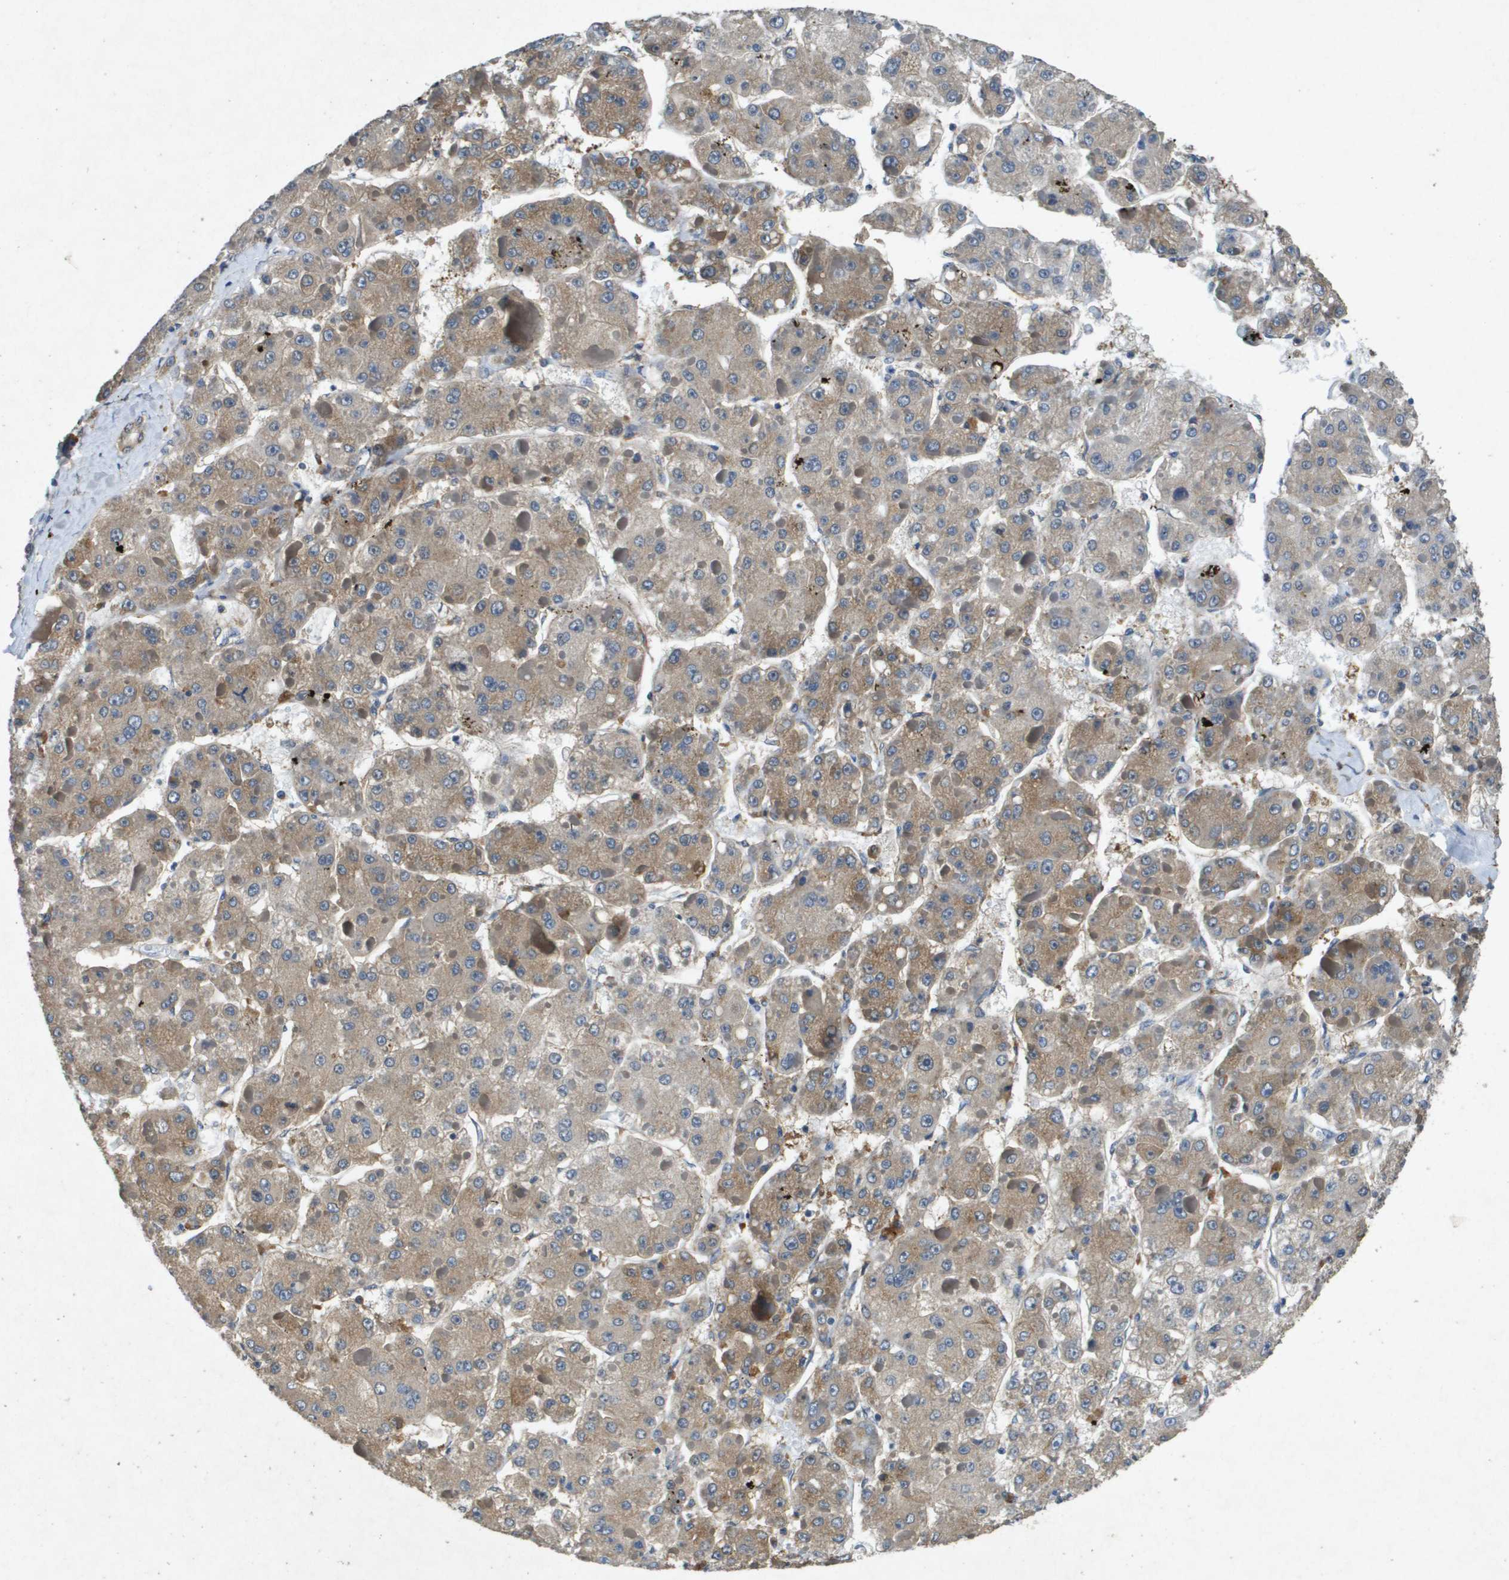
{"staining": {"intensity": "weak", "quantity": ">75%", "location": "cytoplasmic/membranous"}, "tissue": "liver cancer", "cell_type": "Tumor cells", "image_type": "cancer", "snomed": [{"axis": "morphology", "description": "Carcinoma, Hepatocellular, NOS"}, {"axis": "topography", "description": "Liver"}], "caption": "A brown stain highlights weak cytoplasmic/membranous staining of a protein in human liver cancer tumor cells.", "gene": "PTPRT", "patient": {"sex": "female", "age": 73}}